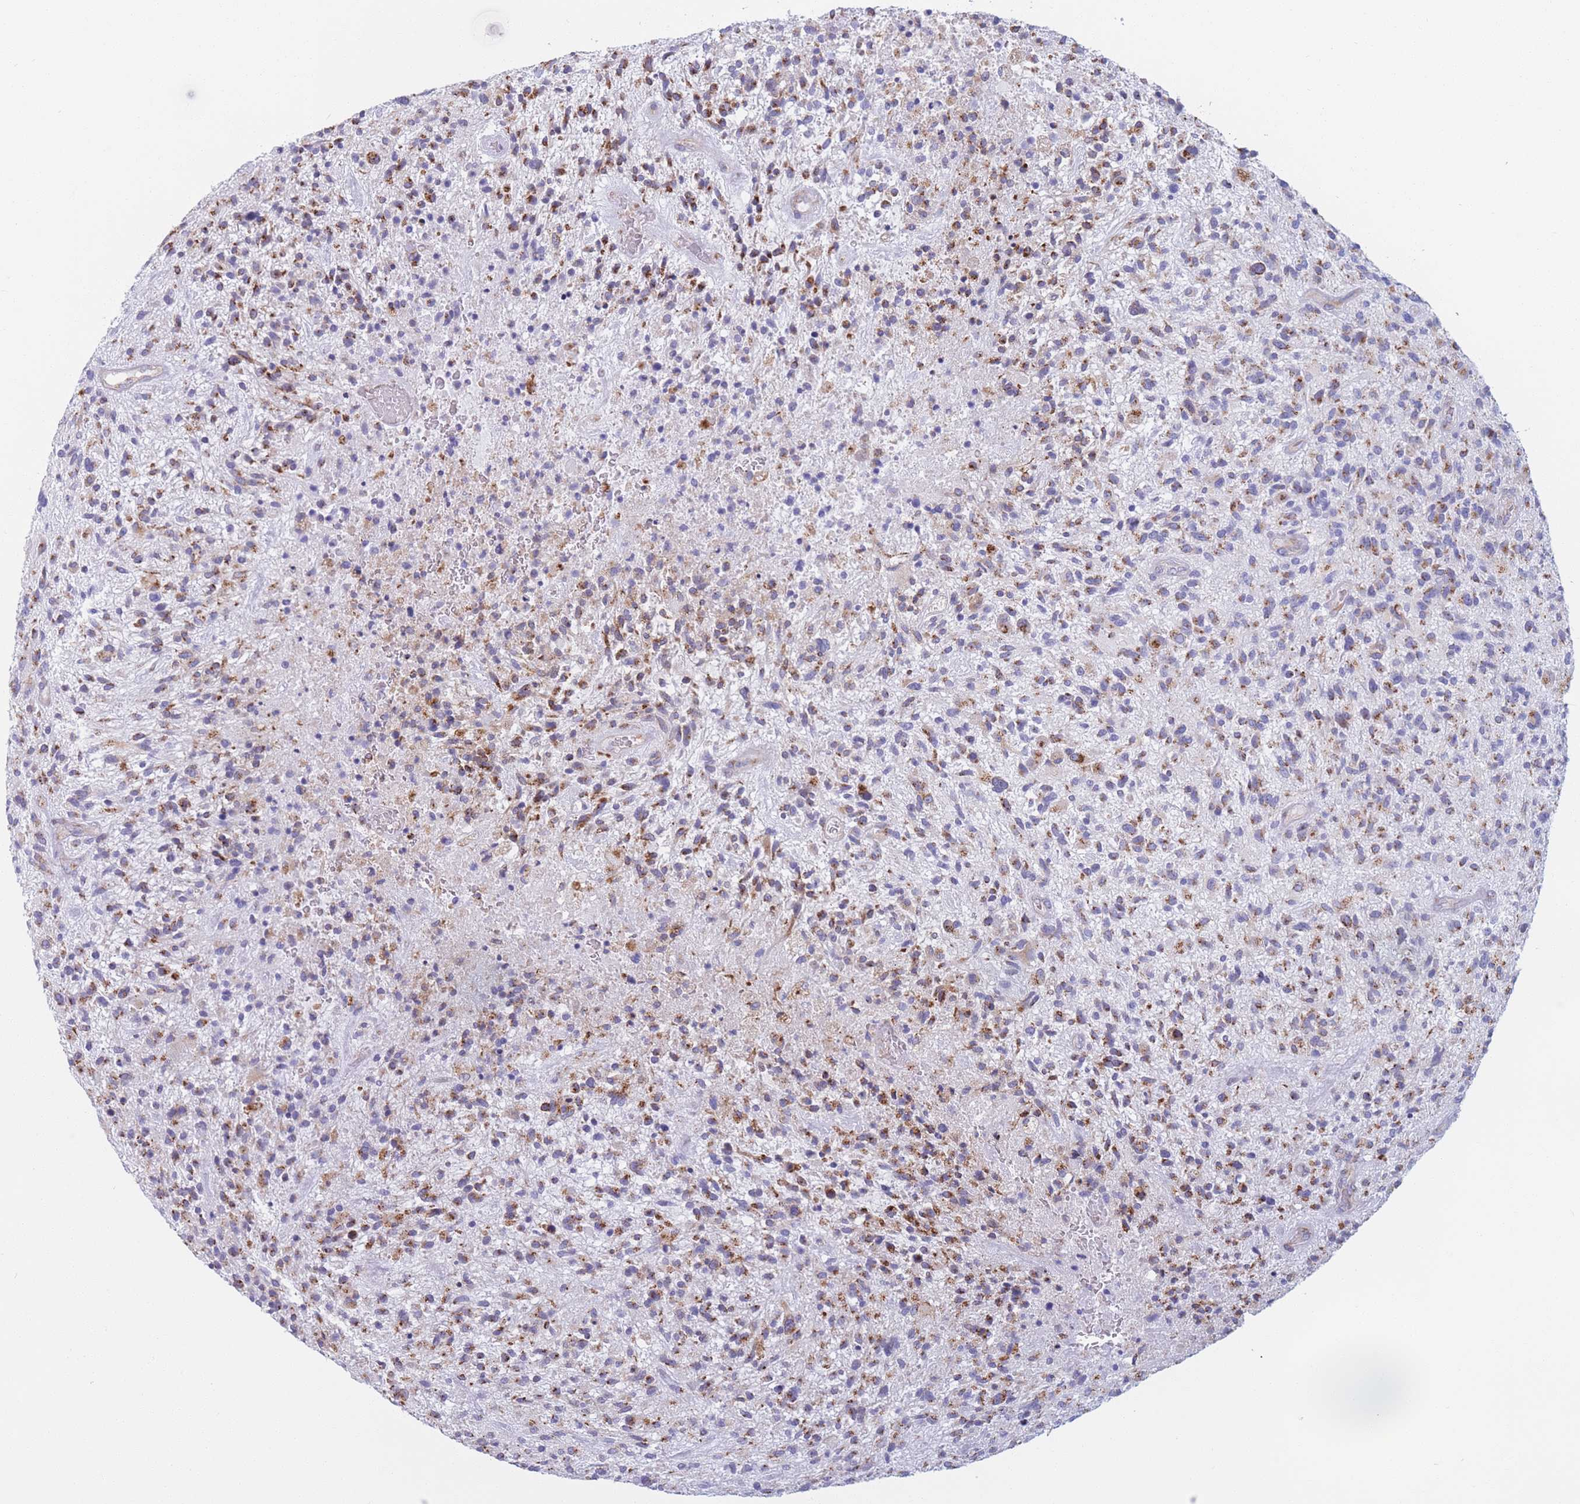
{"staining": {"intensity": "moderate", "quantity": ">75%", "location": "cytoplasmic/membranous"}, "tissue": "glioma", "cell_type": "Tumor cells", "image_type": "cancer", "snomed": [{"axis": "morphology", "description": "Glioma, malignant, High grade"}, {"axis": "topography", "description": "Brain"}], "caption": "Protein staining of malignant glioma (high-grade) tissue displays moderate cytoplasmic/membranous staining in about >75% of tumor cells.", "gene": "MRPL30", "patient": {"sex": "male", "age": 47}}